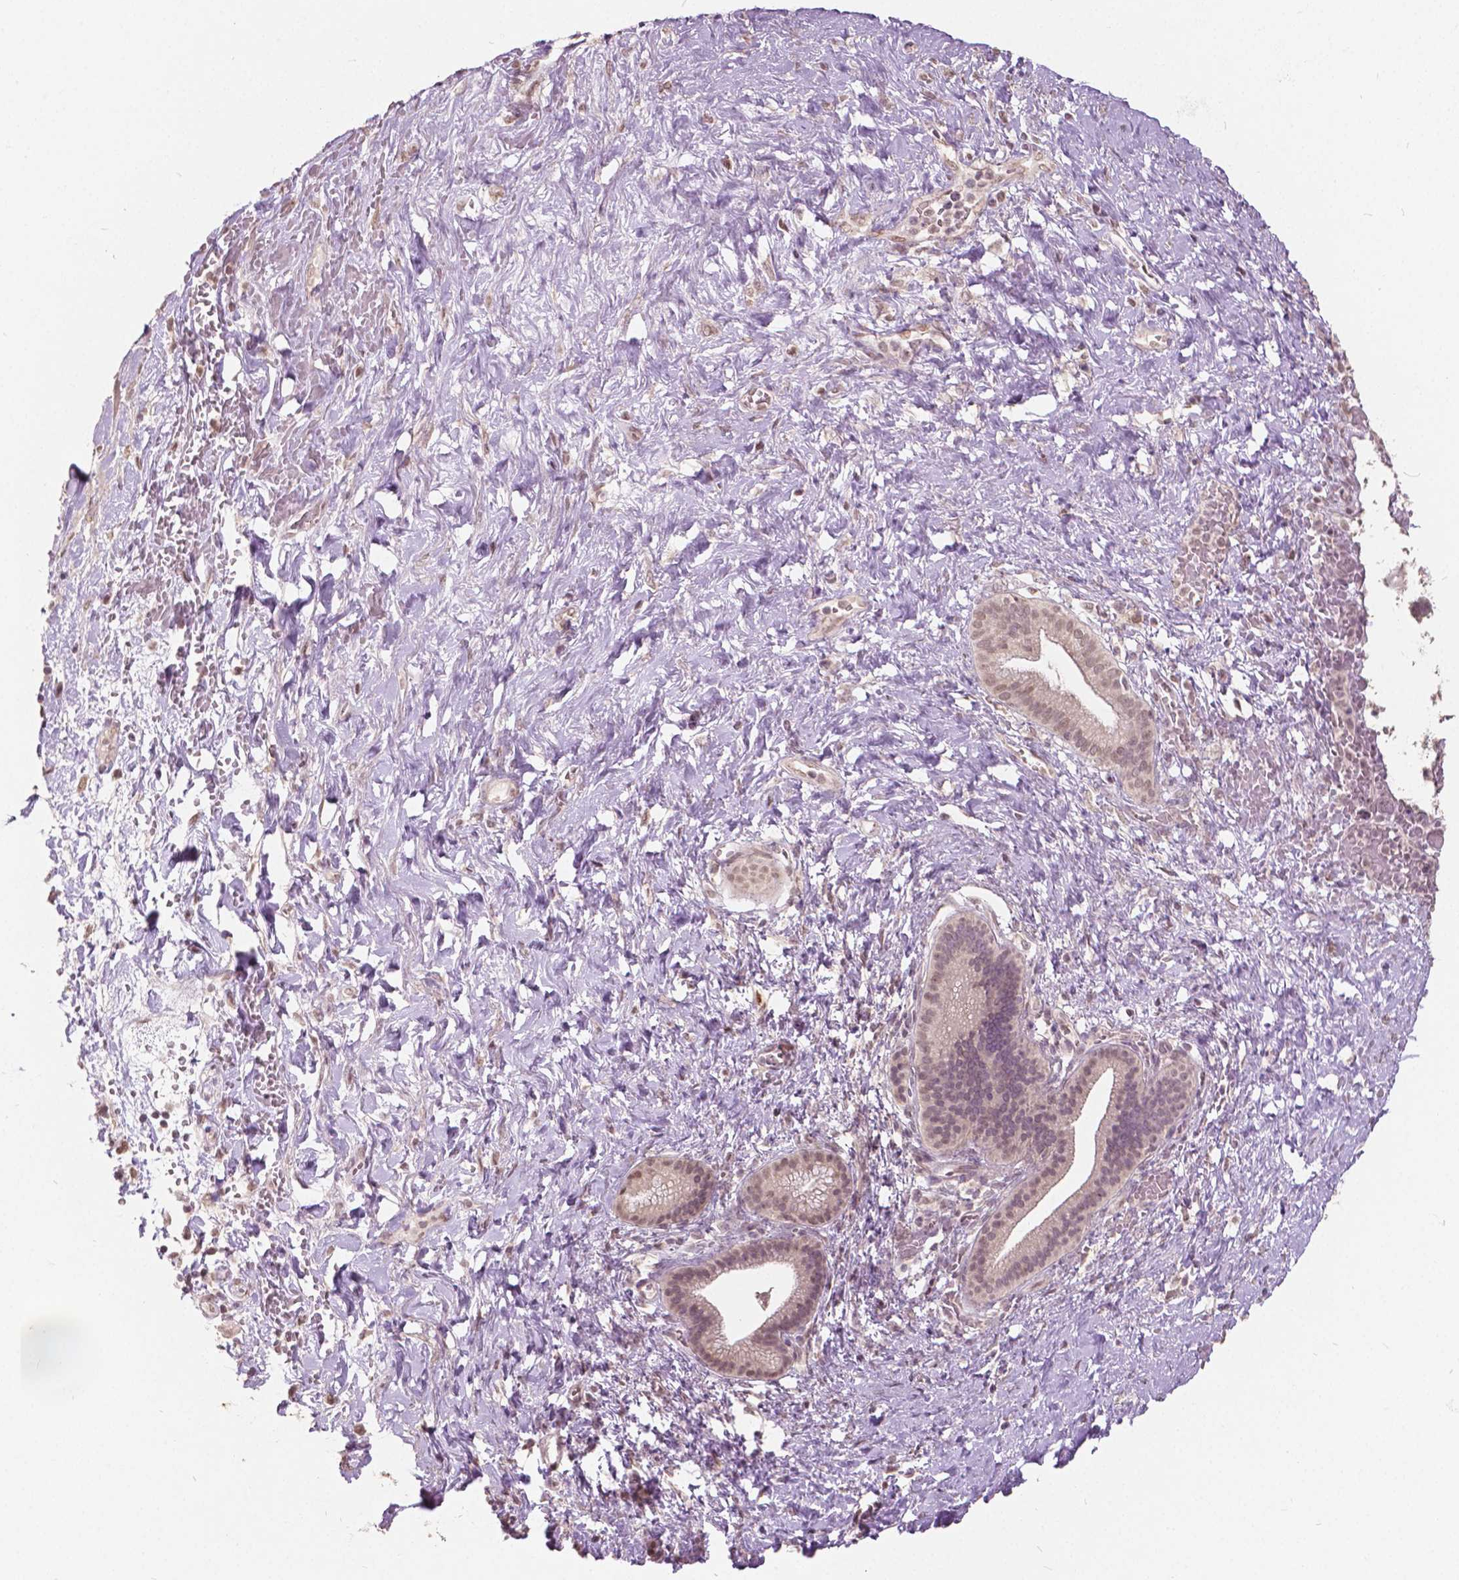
{"staining": {"intensity": "weak", "quantity": ">75%", "location": "nuclear"}, "tissue": "pancreatic cancer", "cell_type": "Tumor cells", "image_type": "cancer", "snomed": [{"axis": "morphology", "description": "Adenocarcinoma, NOS"}, {"axis": "topography", "description": "Pancreas"}], "caption": "DAB immunohistochemical staining of human adenocarcinoma (pancreatic) exhibits weak nuclear protein expression in about >75% of tumor cells. (Brightfield microscopy of DAB IHC at high magnification).", "gene": "HOXA10", "patient": {"sex": "male", "age": 44}}